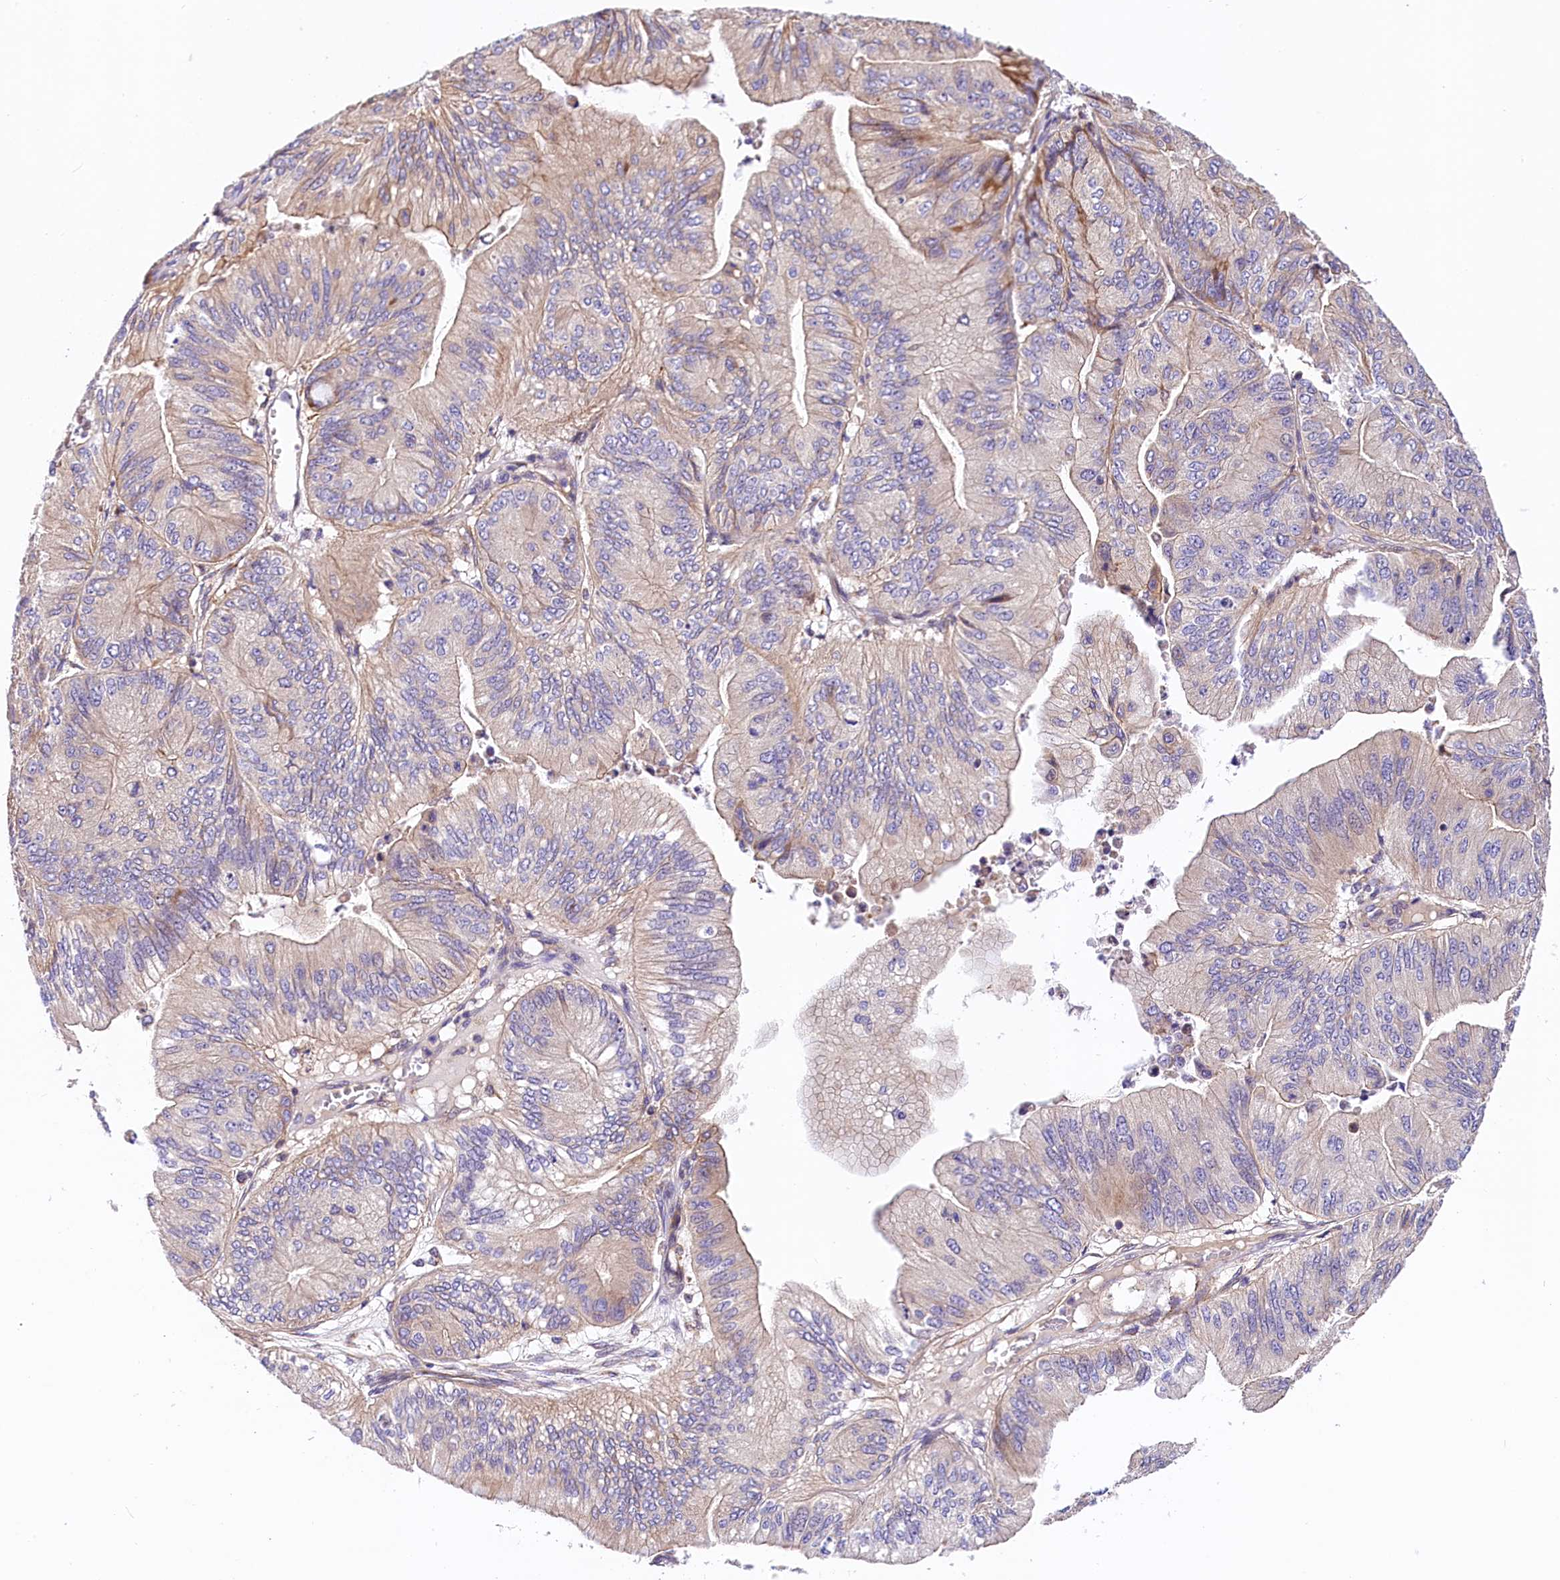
{"staining": {"intensity": "strong", "quantity": "<25%", "location": "cytoplasmic/membranous"}, "tissue": "ovarian cancer", "cell_type": "Tumor cells", "image_type": "cancer", "snomed": [{"axis": "morphology", "description": "Cystadenocarcinoma, mucinous, NOS"}, {"axis": "topography", "description": "Ovary"}], "caption": "Brown immunohistochemical staining in mucinous cystadenocarcinoma (ovarian) exhibits strong cytoplasmic/membranous positivity in approximately <25% of tumor cells.", "gene": "ARMC6", "patient": {"sex": "female", "age": 61}}